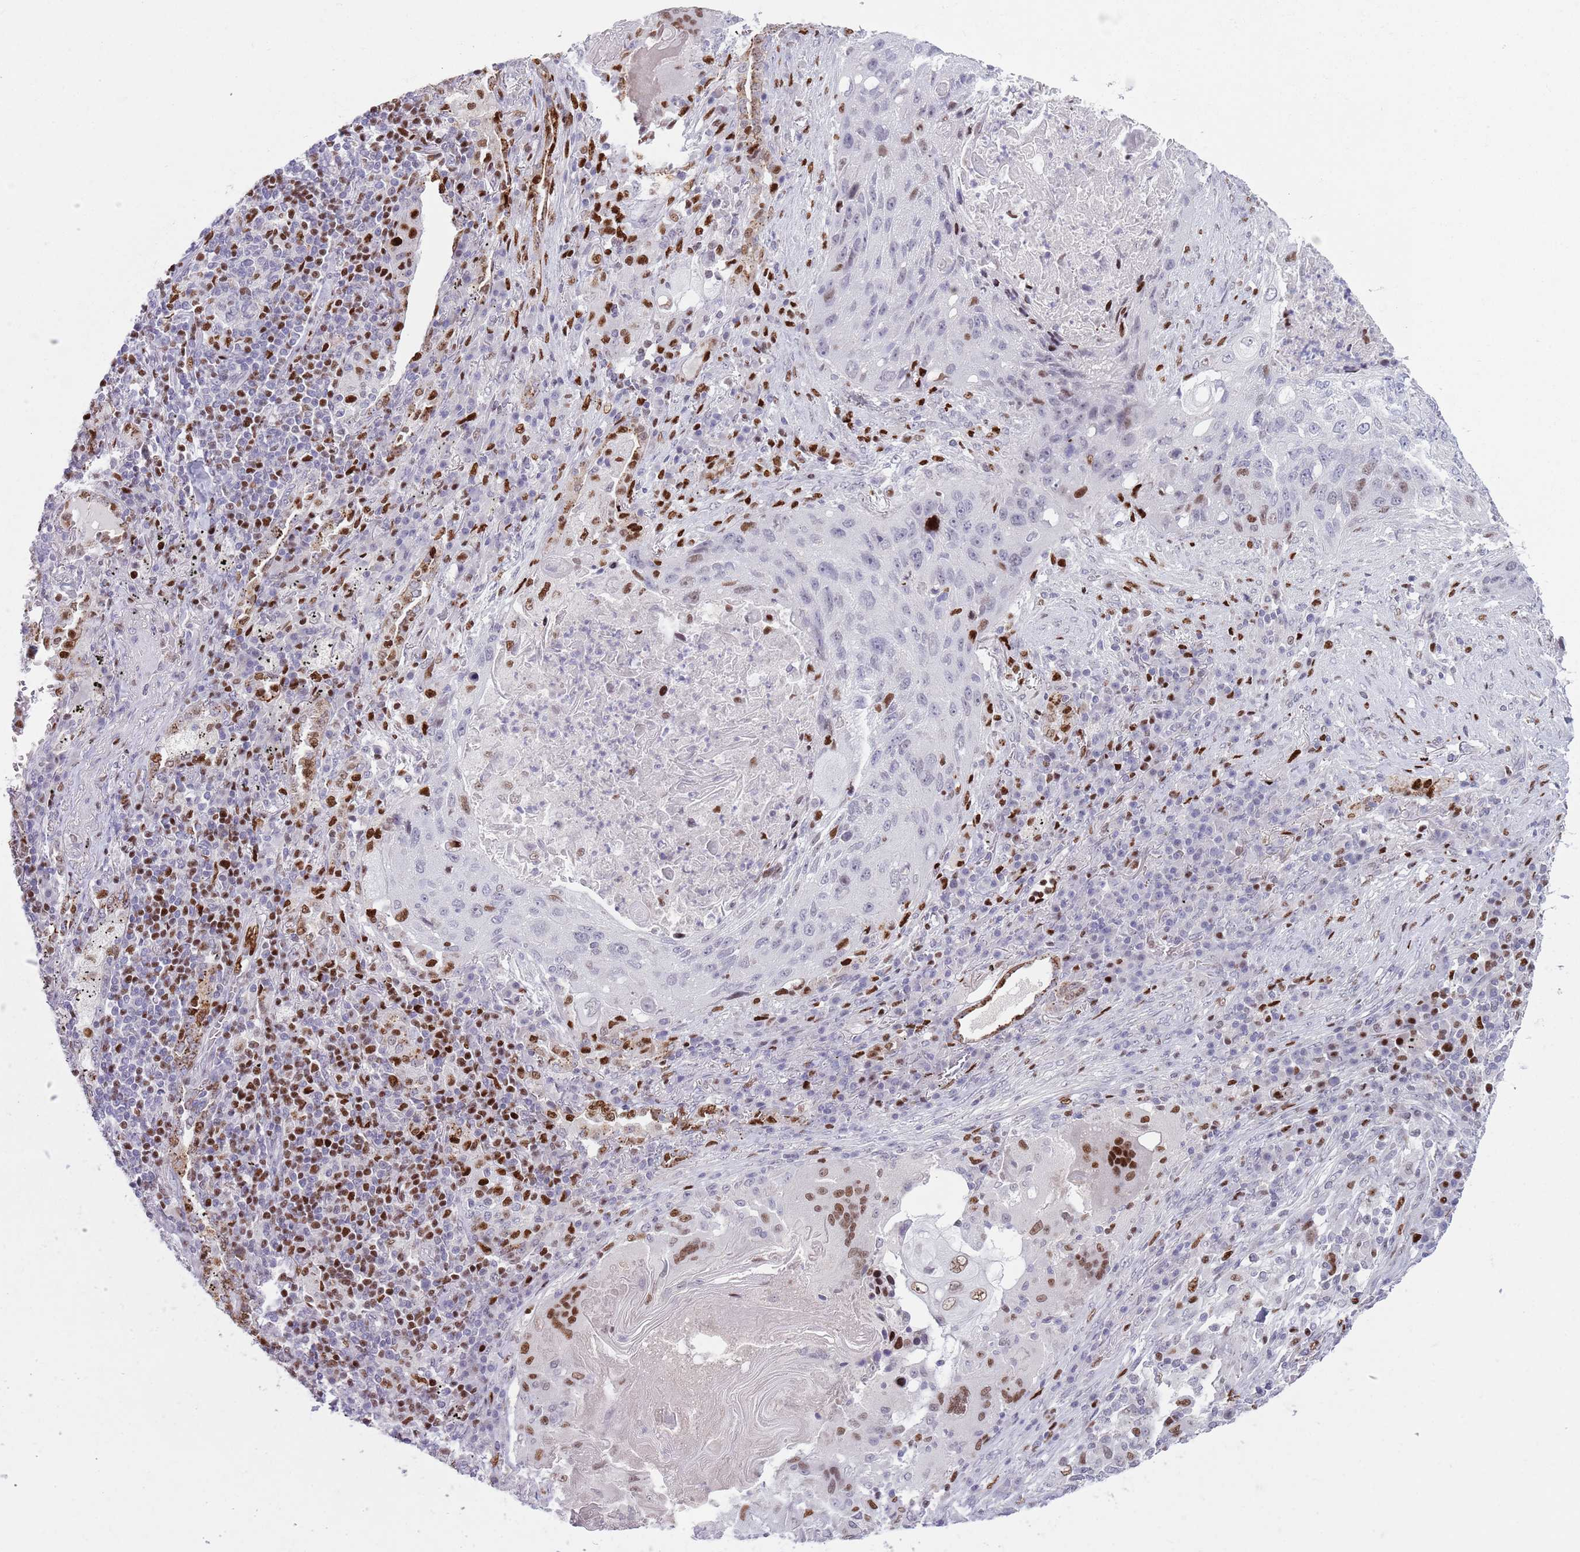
{"staining": {"intensity": "strong", "quantity": "<25%", "location": "nuclear"}, "tissue": "lung cancer", "cell_type": "Tumor cells", "image_type": "cancer", "snomed": [{"axis": "morphology", "description": "Squamous cell carcinoma, NOS"}, {"axis": "topography", "description": "Lung"}], "caption": "Strong nuclear positivity for a protein is appreciated in about <25% of tumor cells of lung cancer (squamous cell carcinoma) using immunohistochemistry.", "gene": "MFSD10", "patient": {"sex": "female", "age": 63}}